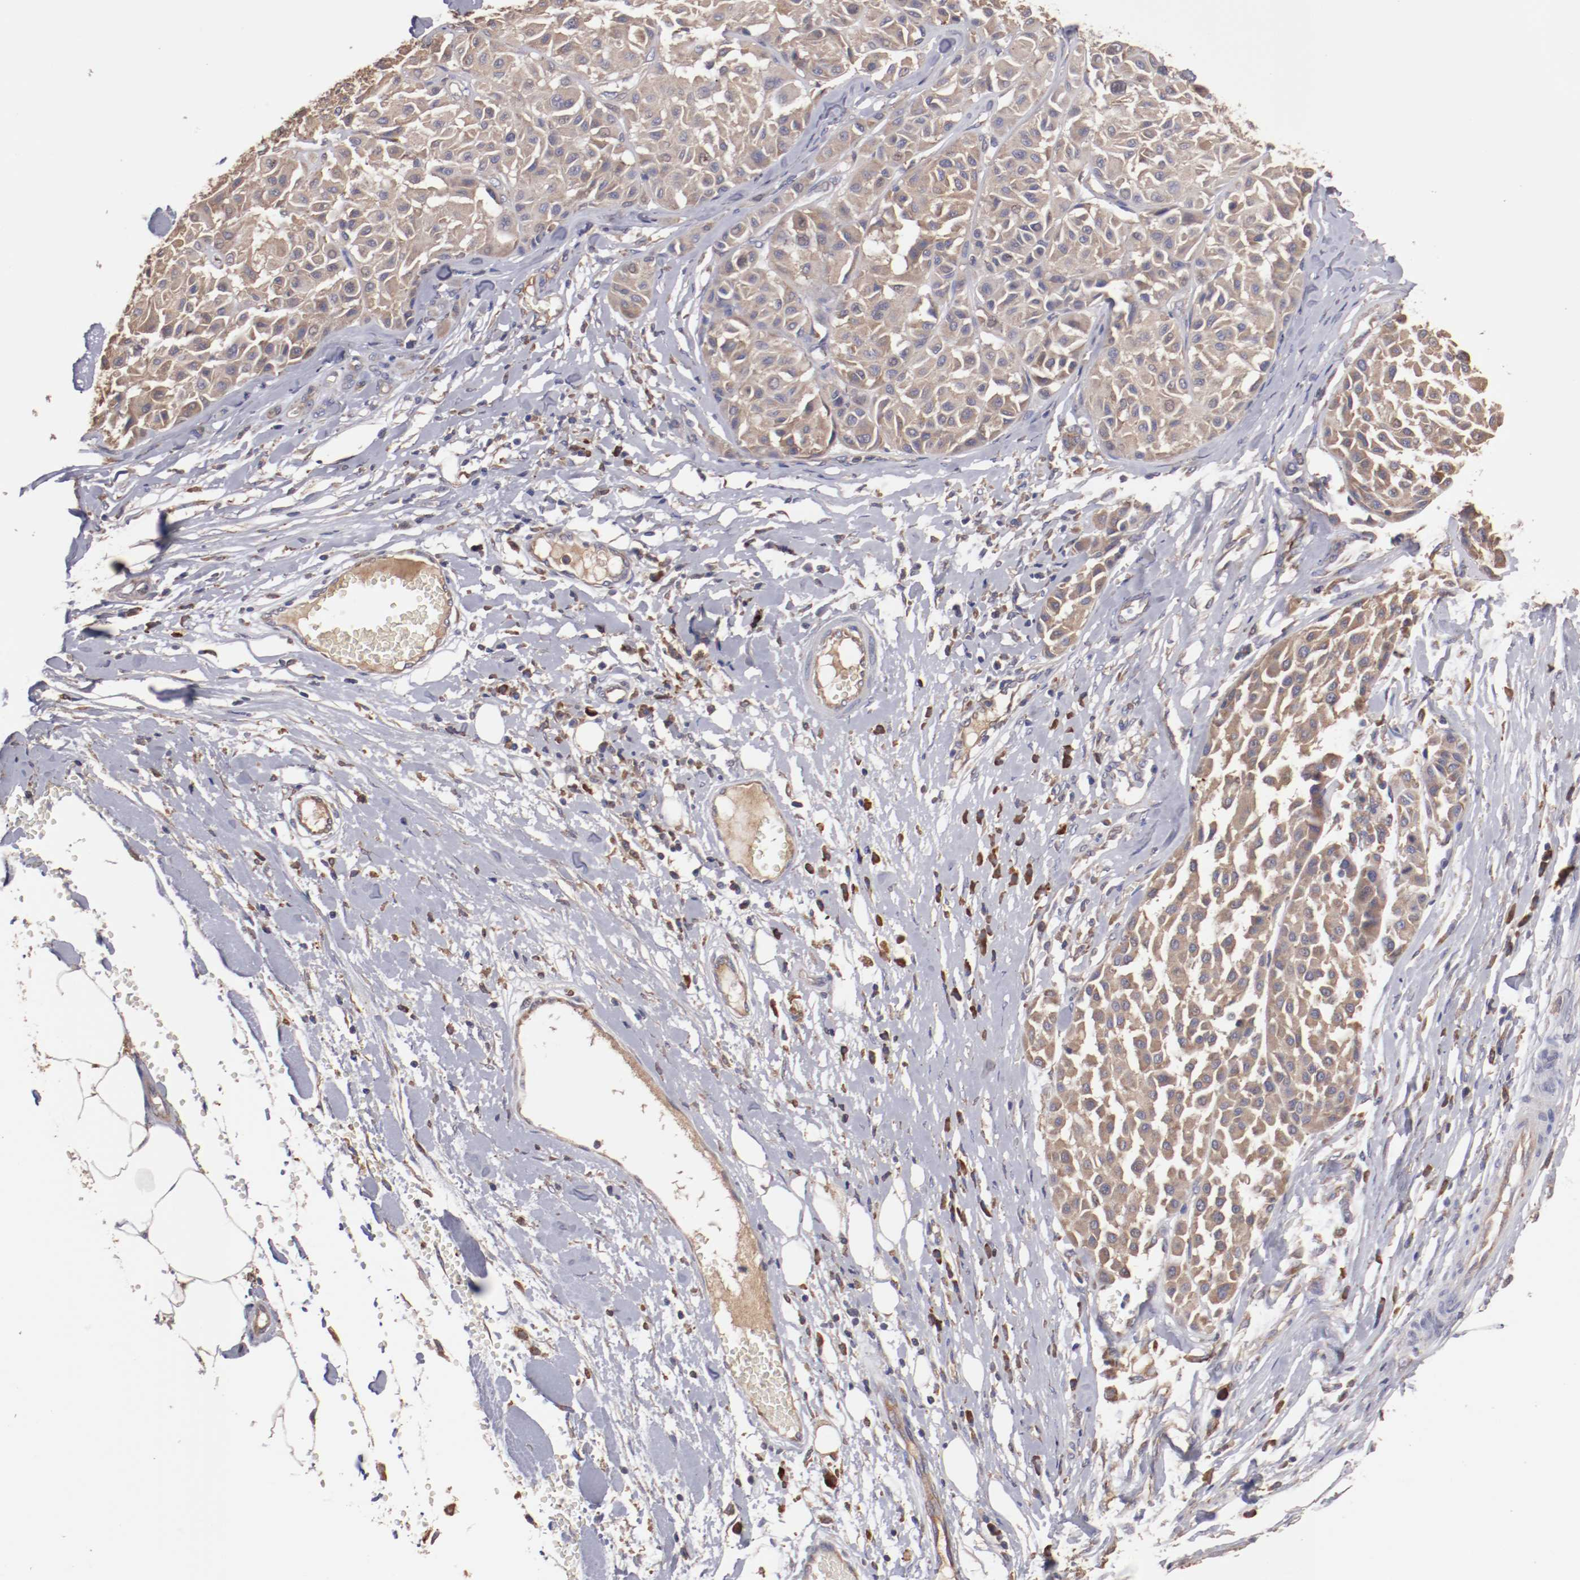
{"staining": {"intensity": "weak", "quantity": ">75%", "location": "cytoplasmic/membranous"}, "tissue": "melanoma", "cell_type": "Tumor cells", "image_type": "cancer", "snomed": [{"axis": "morphology", "description": "Malignant melanoma, Metastatic site"}, {"axis": "topography", "description": "Soft tissue"}], "caption": "Immunohistochemistry micrograph of malignant melanoma (metastatic site) stained for a protein (brown), which displays low levels of weak cytoplasmic/membranous positivity in approximately >75% of tumor cells.", "gene": "NFKBIE", "patient": {"sex": "male", "age": 41}}